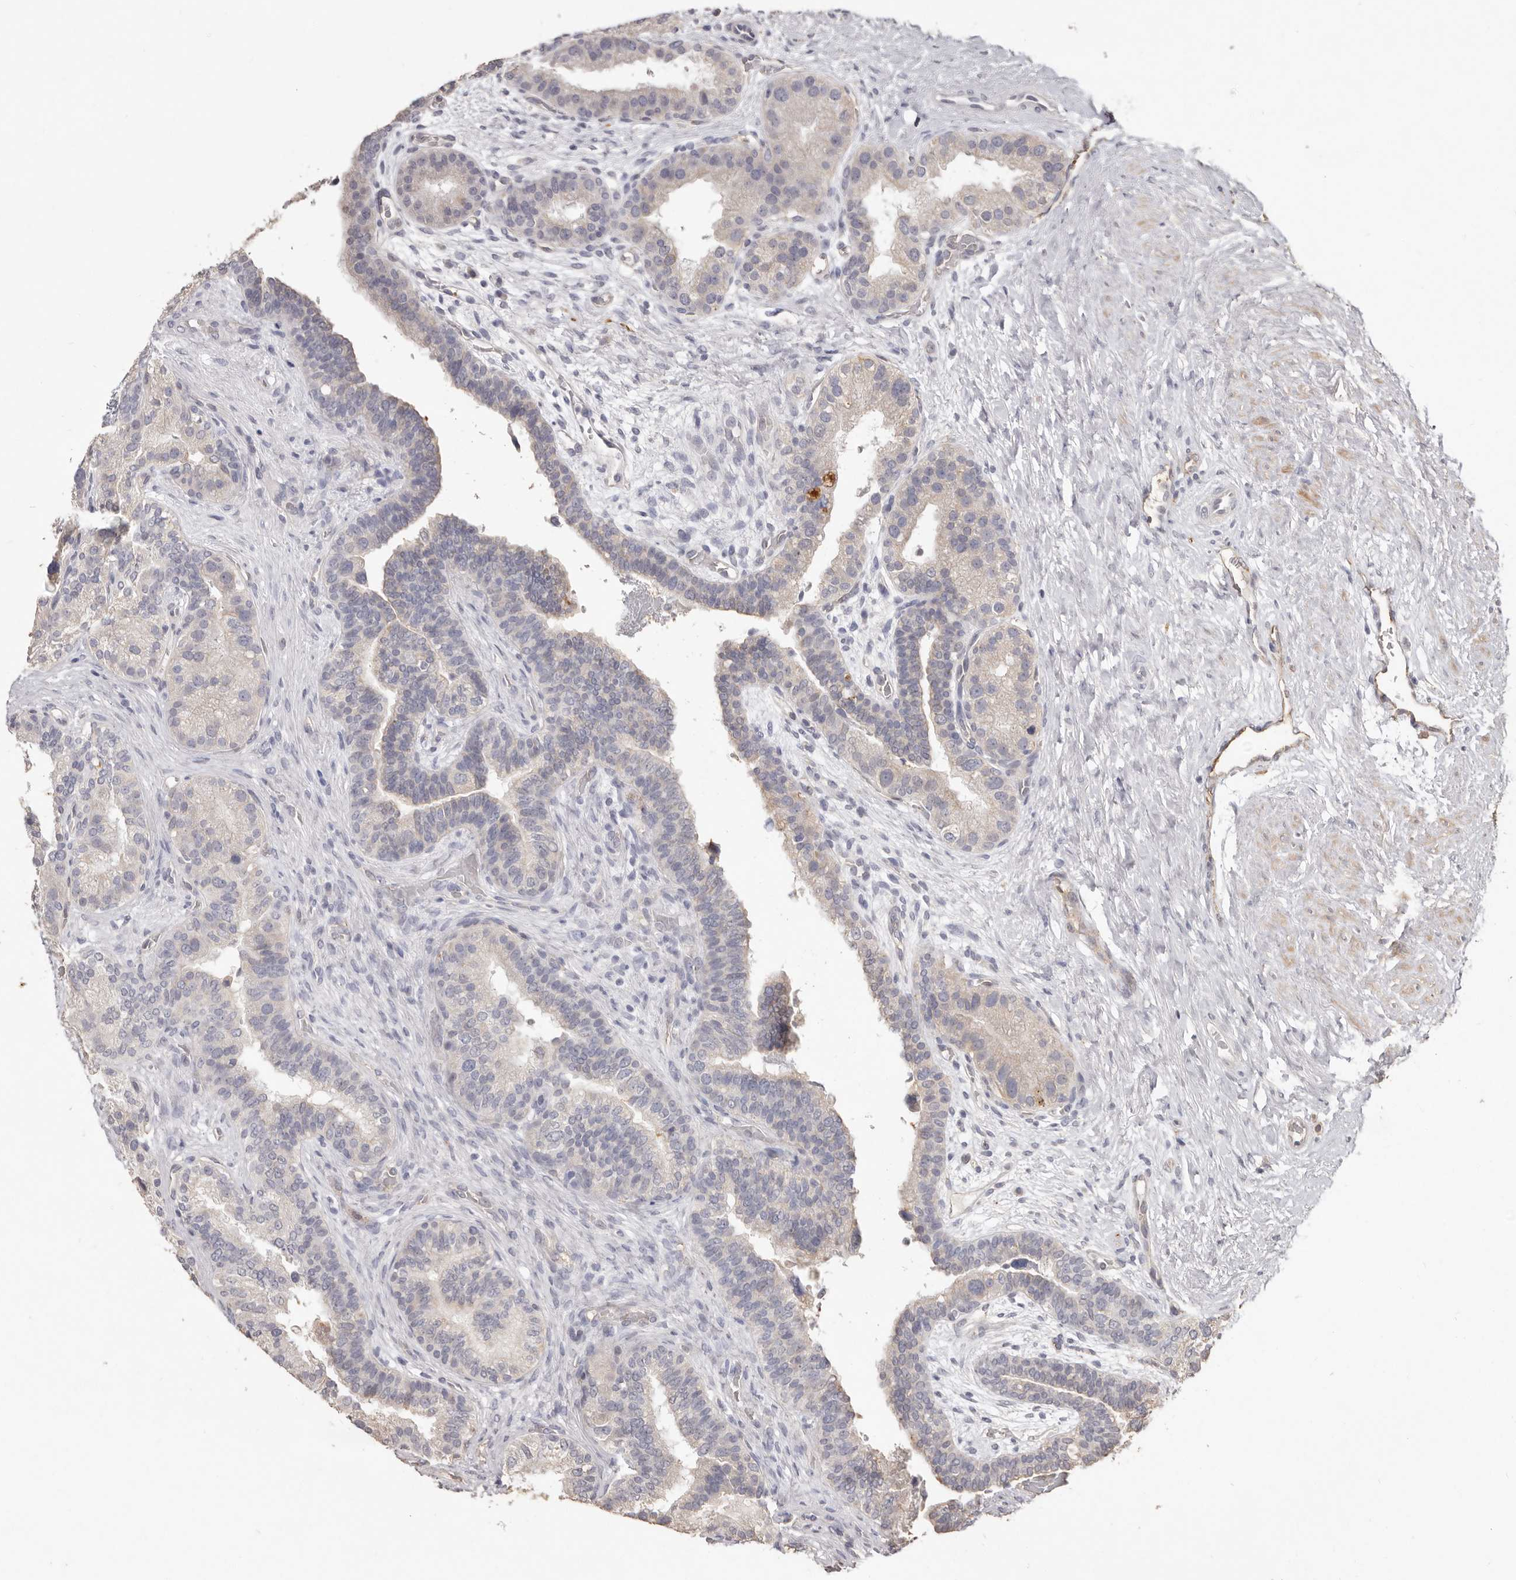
{"staining": {"intensity": "weak", "quantity": "<25%", "location": "cytoplasmic/membranous"}, "tissue": "prostate cancer", "cell_type": "Tumor cells", "image_type": "cancer", "snomed": [{"axis": "morphology", "description": "Adenocarcinoma, High grade"}, {"axis": "topography", "description": "Prostate"}], "caption": "Immunohistochemical staining of human prostate cancer demonstrates no significant staining in tumor cells.", "gene": "ZYG11B", "patient": {"sex": "male", "age": 56}}